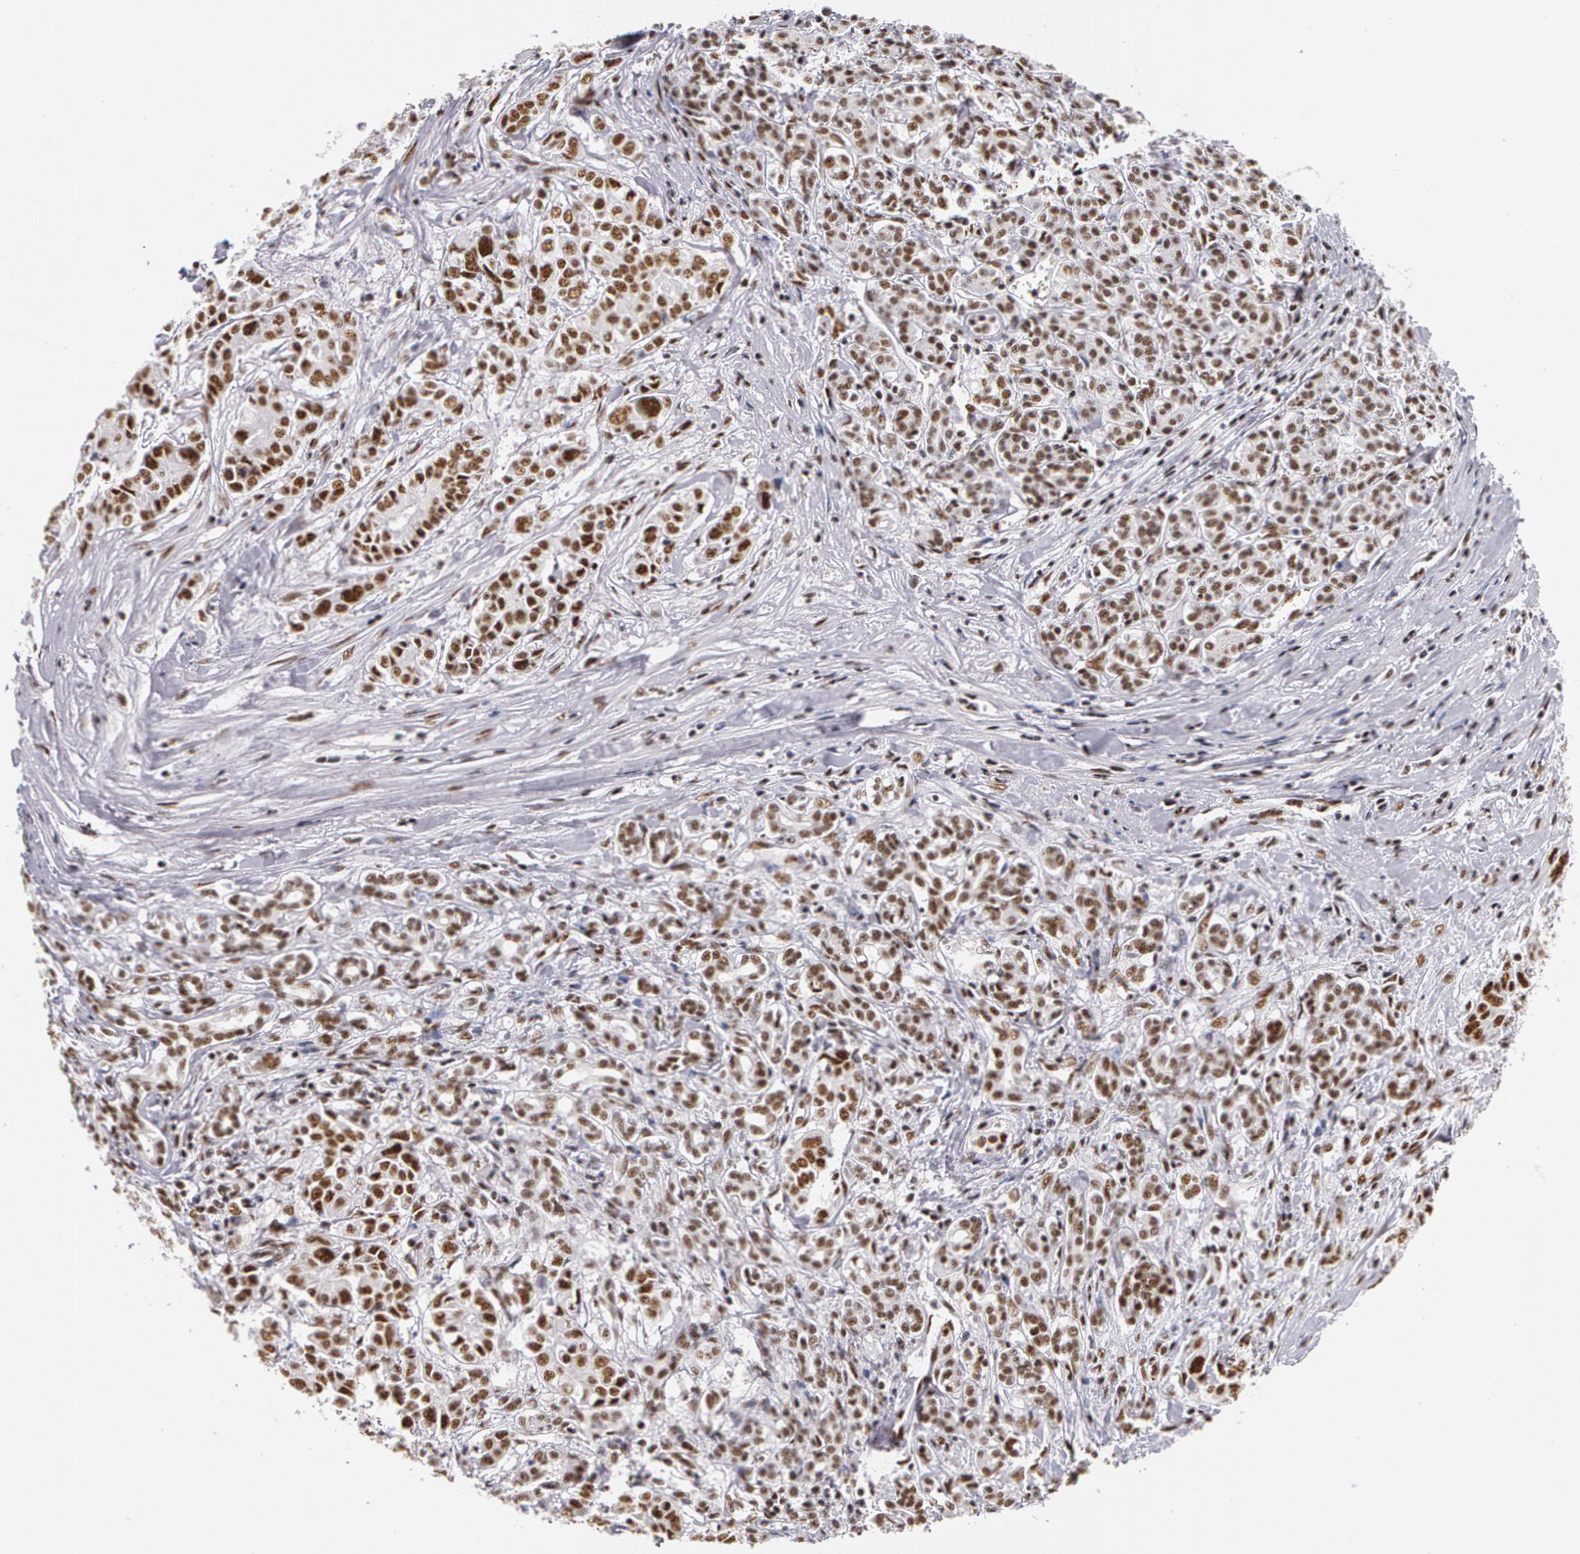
{"staining": {"intensity": "moderate", "quantity": ">75%", "location": "nuclear"}, "tissue": "pancreatic cancer", "cell_type": "Tumor cells", "image_type": "cancer", "snomed": [{"axis": "morphology", "description": "Adenocarcinoma, NOS"}, {"axis": "topography", "description": "Pancreas"}], "caption": "This photomicrograph demonstrates immunohistochemistry staining of human pancreatic cancer (adenocarcinoma), with medium moderate nuclear positivity in about >75% of tumor cells.", "gene": "PNN", "patient": {"sex": "female", "age": 52}}